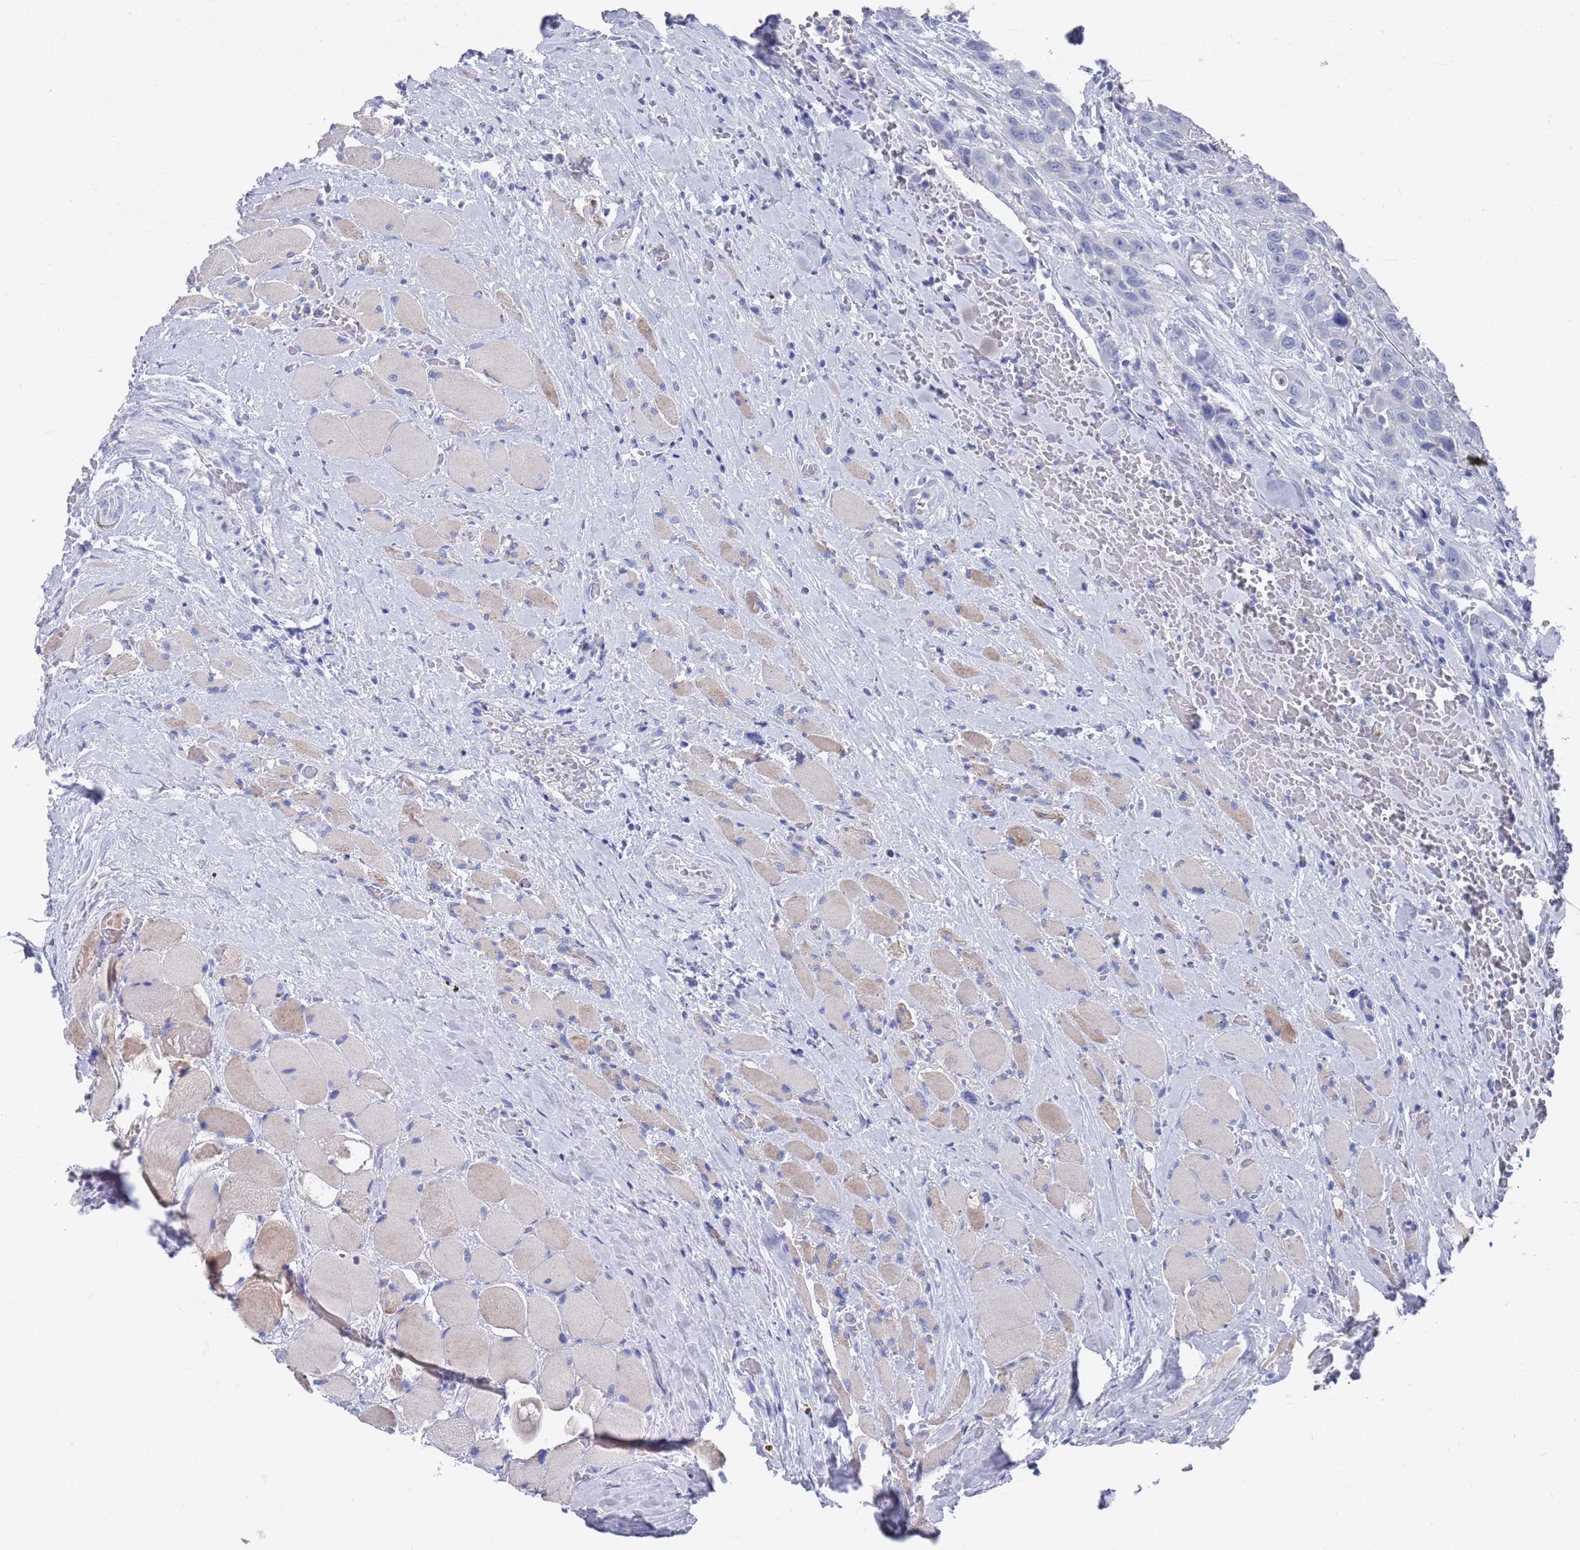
{"staining": {"intensity": "negative", "quantity": "none", "location": "none"}, "tissue": "head and neck cancer", "cell_type": "Tumor cells", "image_type": "cancer", "snomed": [{"axis": "morphology", "description": "Squamous cell carcinoma, NOS"}, {"axis": "topography", "description": "Head-Neck"}], "caption": "Histopathology image shows no protein staining in tumor cells of head and neck squamous cell carcinoma tissue.", "gene": "MTMR2", "patient": {"sex": "male", "age": 81}}